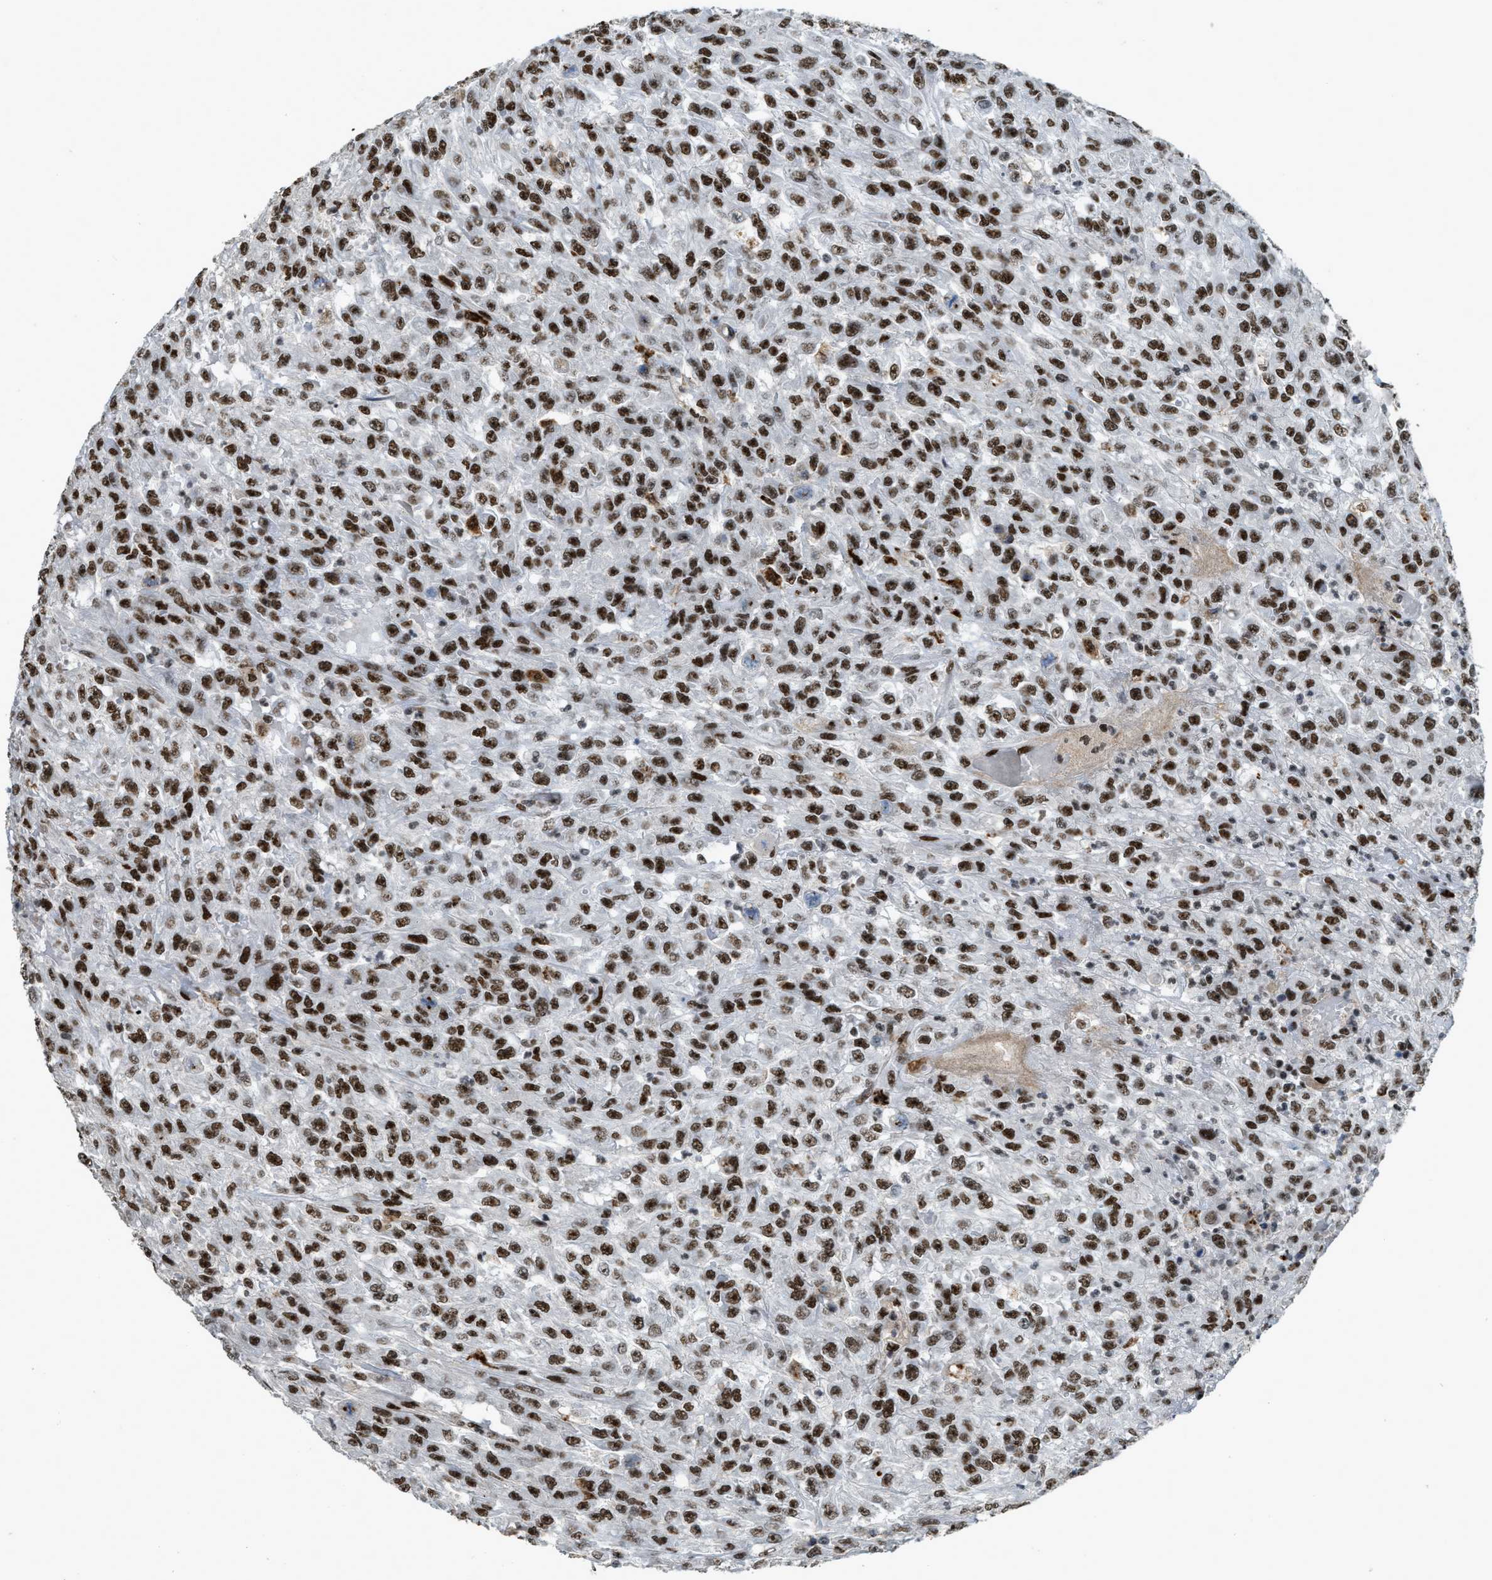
{"staining": {"intensity": "moderate", "quantity": ">75%", "location": "nuclear"}, "tissue": "urothelial cancer", "cell_type": "Tumor cells", "image_type": "cancer", "snomed": [{"axis": "morphology", "description": "Urothelial carcinoma, High grade"}, {"axis": "topography", "description": "Urinary bladder"}], "caption": "Immunohistochemical staining of human urothelial cancer exhibits medium levels of moderate nuclear expression in approximately >75% of tumor cells. The protein is shown in brown color, while the nuclei are stained blue.", "gene": "NUMA1", "patient": {"sex": "male", "age": 46}}